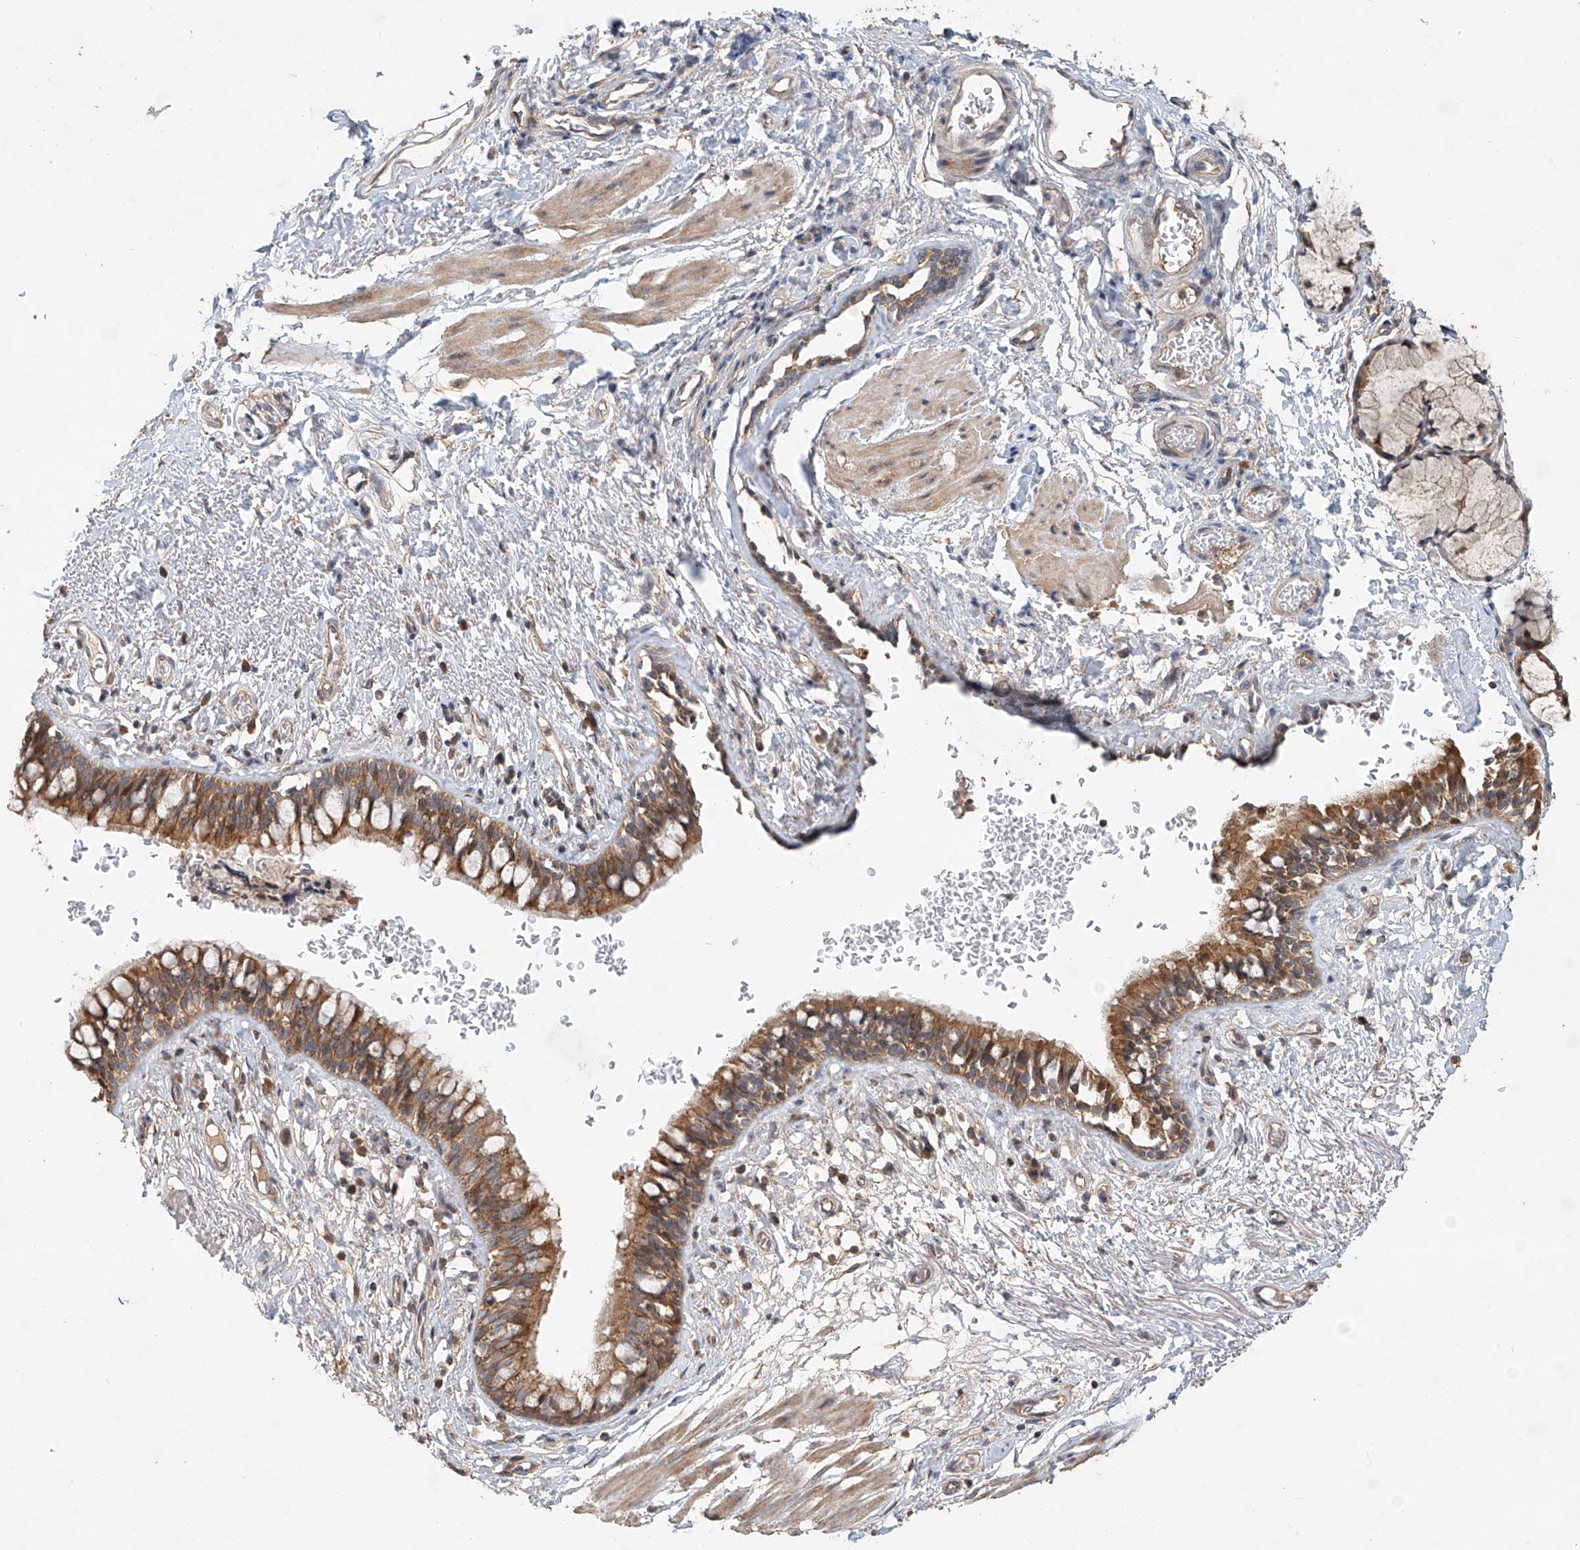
{"staining": {"intensity": "moderate", "quantity": ">75%", "location": "cytoplasmic/membranous"}, "tissue": "bronchus", "cell_type": "Respiratory epithelial cells", "image_type": "normal", "snomed": [{"axis": "morphology", "description": "Normal tissue, NOS"}, {"axis": "topography", "description": "Cartilage tissue"}, {"axis": "topography", "description": "Bronchus"}], "caption": "Approximately >75% of respiratory epithelial cells in normal bronchus display moderate cytoplasmic/membranous protein staining as visualized by brown immunohistochemical staining.", "gene": "TMEM61", "patient": {"sex": "female", "age": 36}}